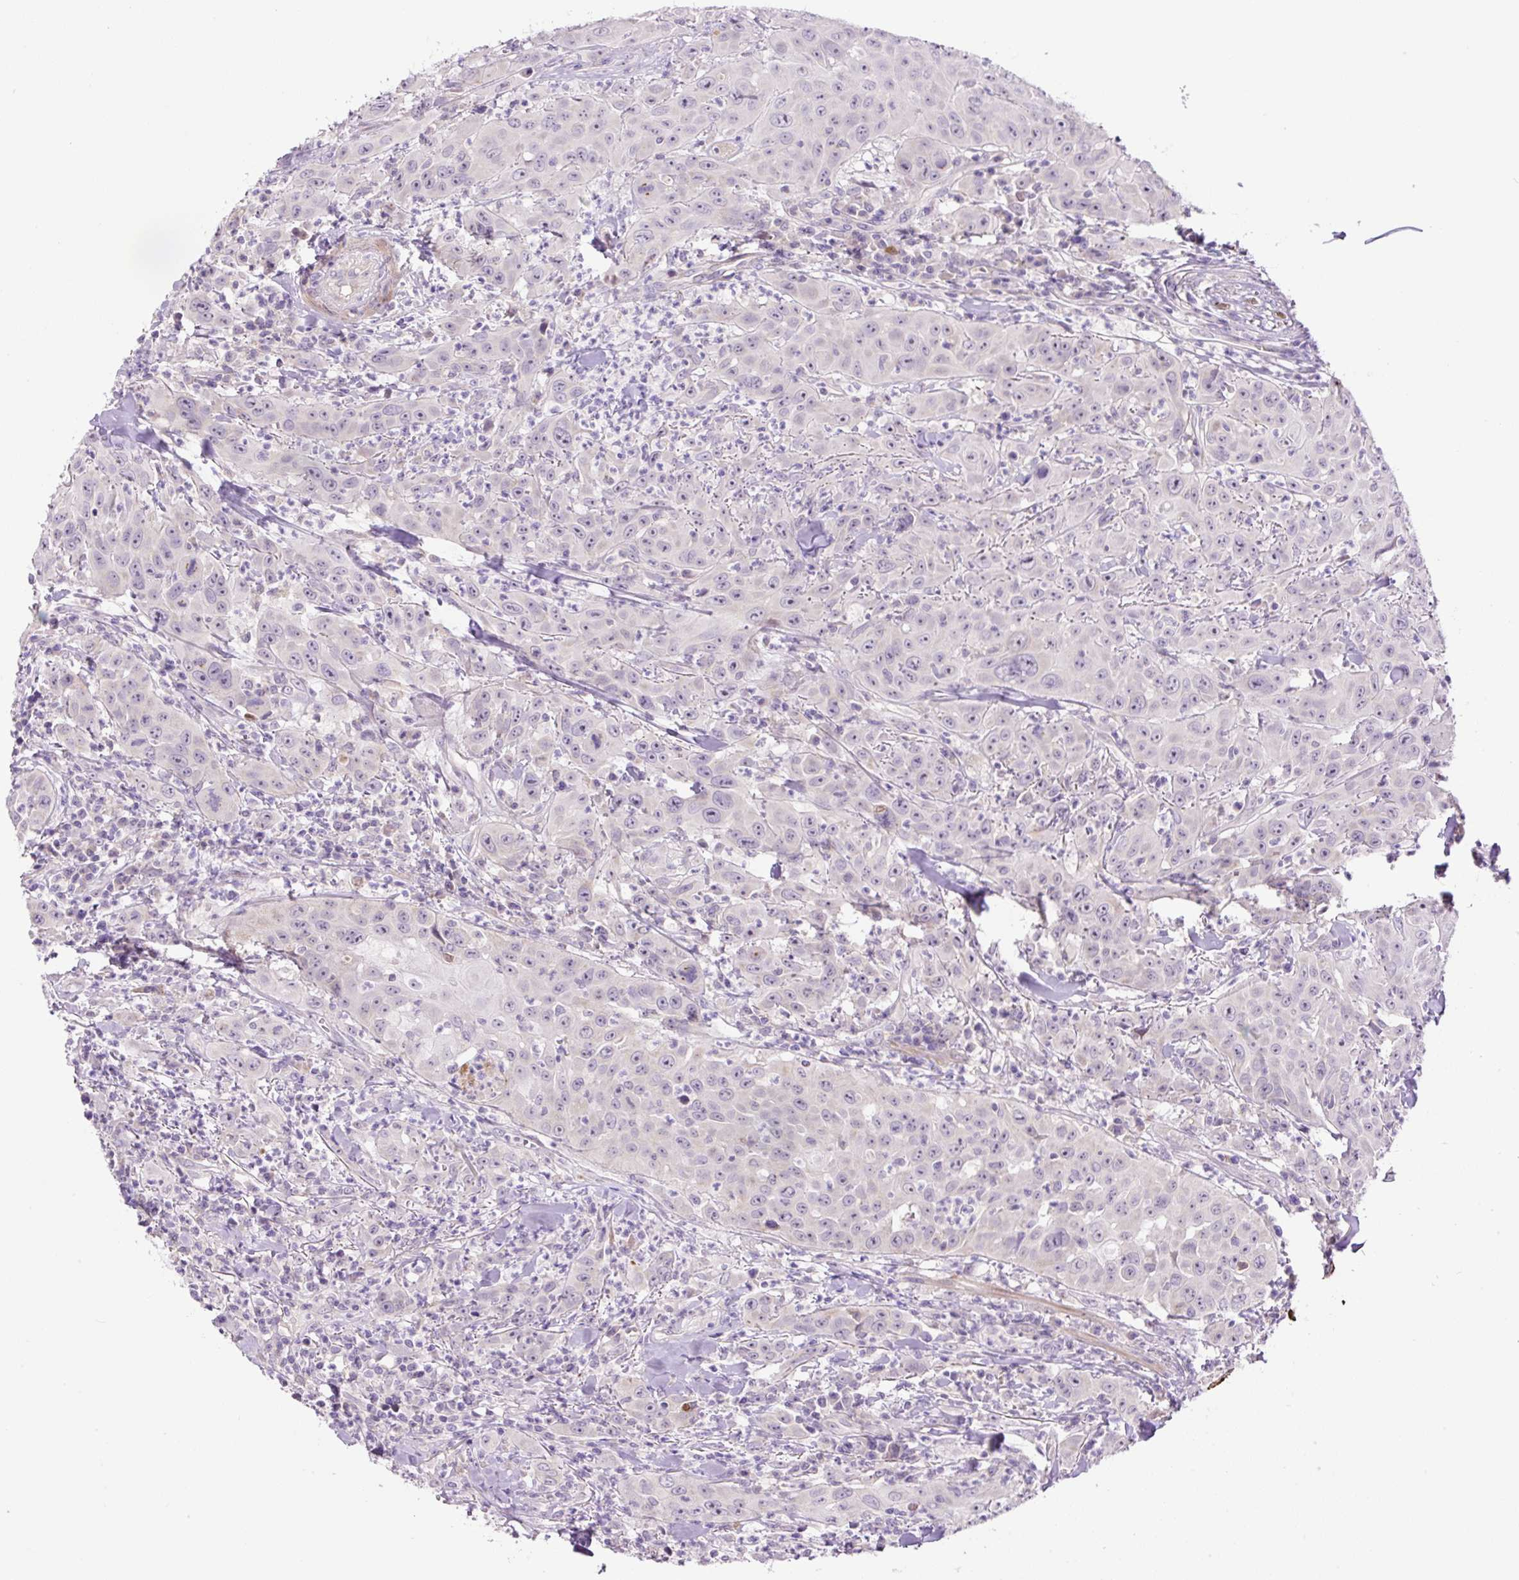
{"staining": {"intensity": "negative", "quantity": "none", "location": "none"}, "tissue": "head and neck cancer", "cell_type": "Tumor cells", "image_type": "cancer", "snomed": [{"axis": "morphology", "description": "Squamous cell carcinoma, NOS"}, {"axis": "topography", "description": "Skin"}, {"axis": "topography", "description": "Head-Neck"}], "caption": "Protein analysis of head and neck cancer exhibits no significant positivity in tumor cells. (Brightfield microscopy of DAB immunohistochemistry (IHC) at high magnification).", "gene": "OGDHL", "patient": {"sex": "male", "age": 80}}